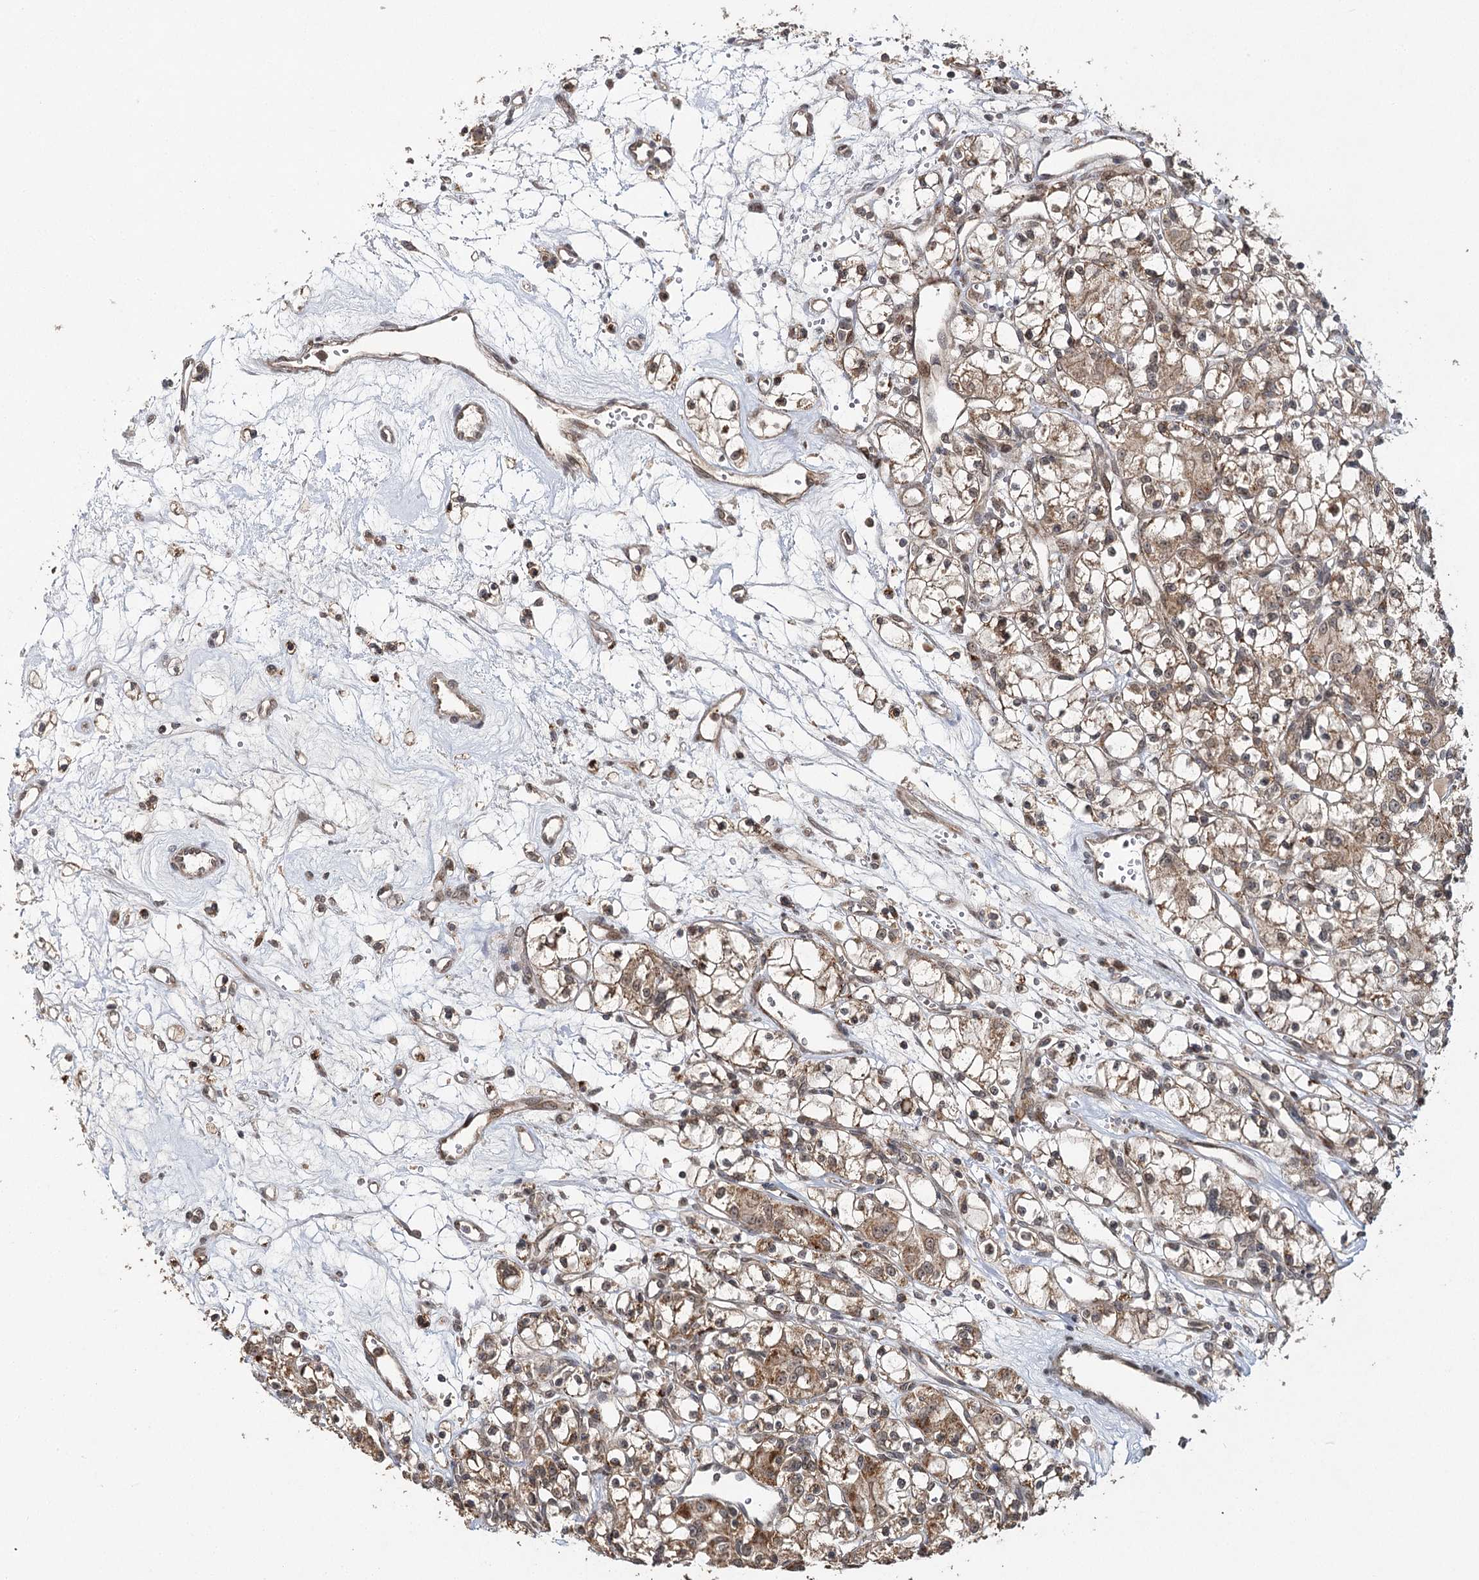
{"staining": {"intensity": "moderate", "quantity": "25%-75%", "location": "cytoplasmic/membranous"}, "tissue": "renal cancer", "cell_type": "Tumor cells", "image_type": "cancer", "snomed": [{"axis": "morphology", "description": "Adenocarcinoma, NOS"}, {"axis": "topography", "description": "Kidney"}], "caption": "Moderate cytoplasmic/membranous protein positivity is appreciated in about 25%-75% of tumor cells in renal adenocarcinoma.", "gene": "ZNRF3", "patient": {"sex": "female", "age": 59}}